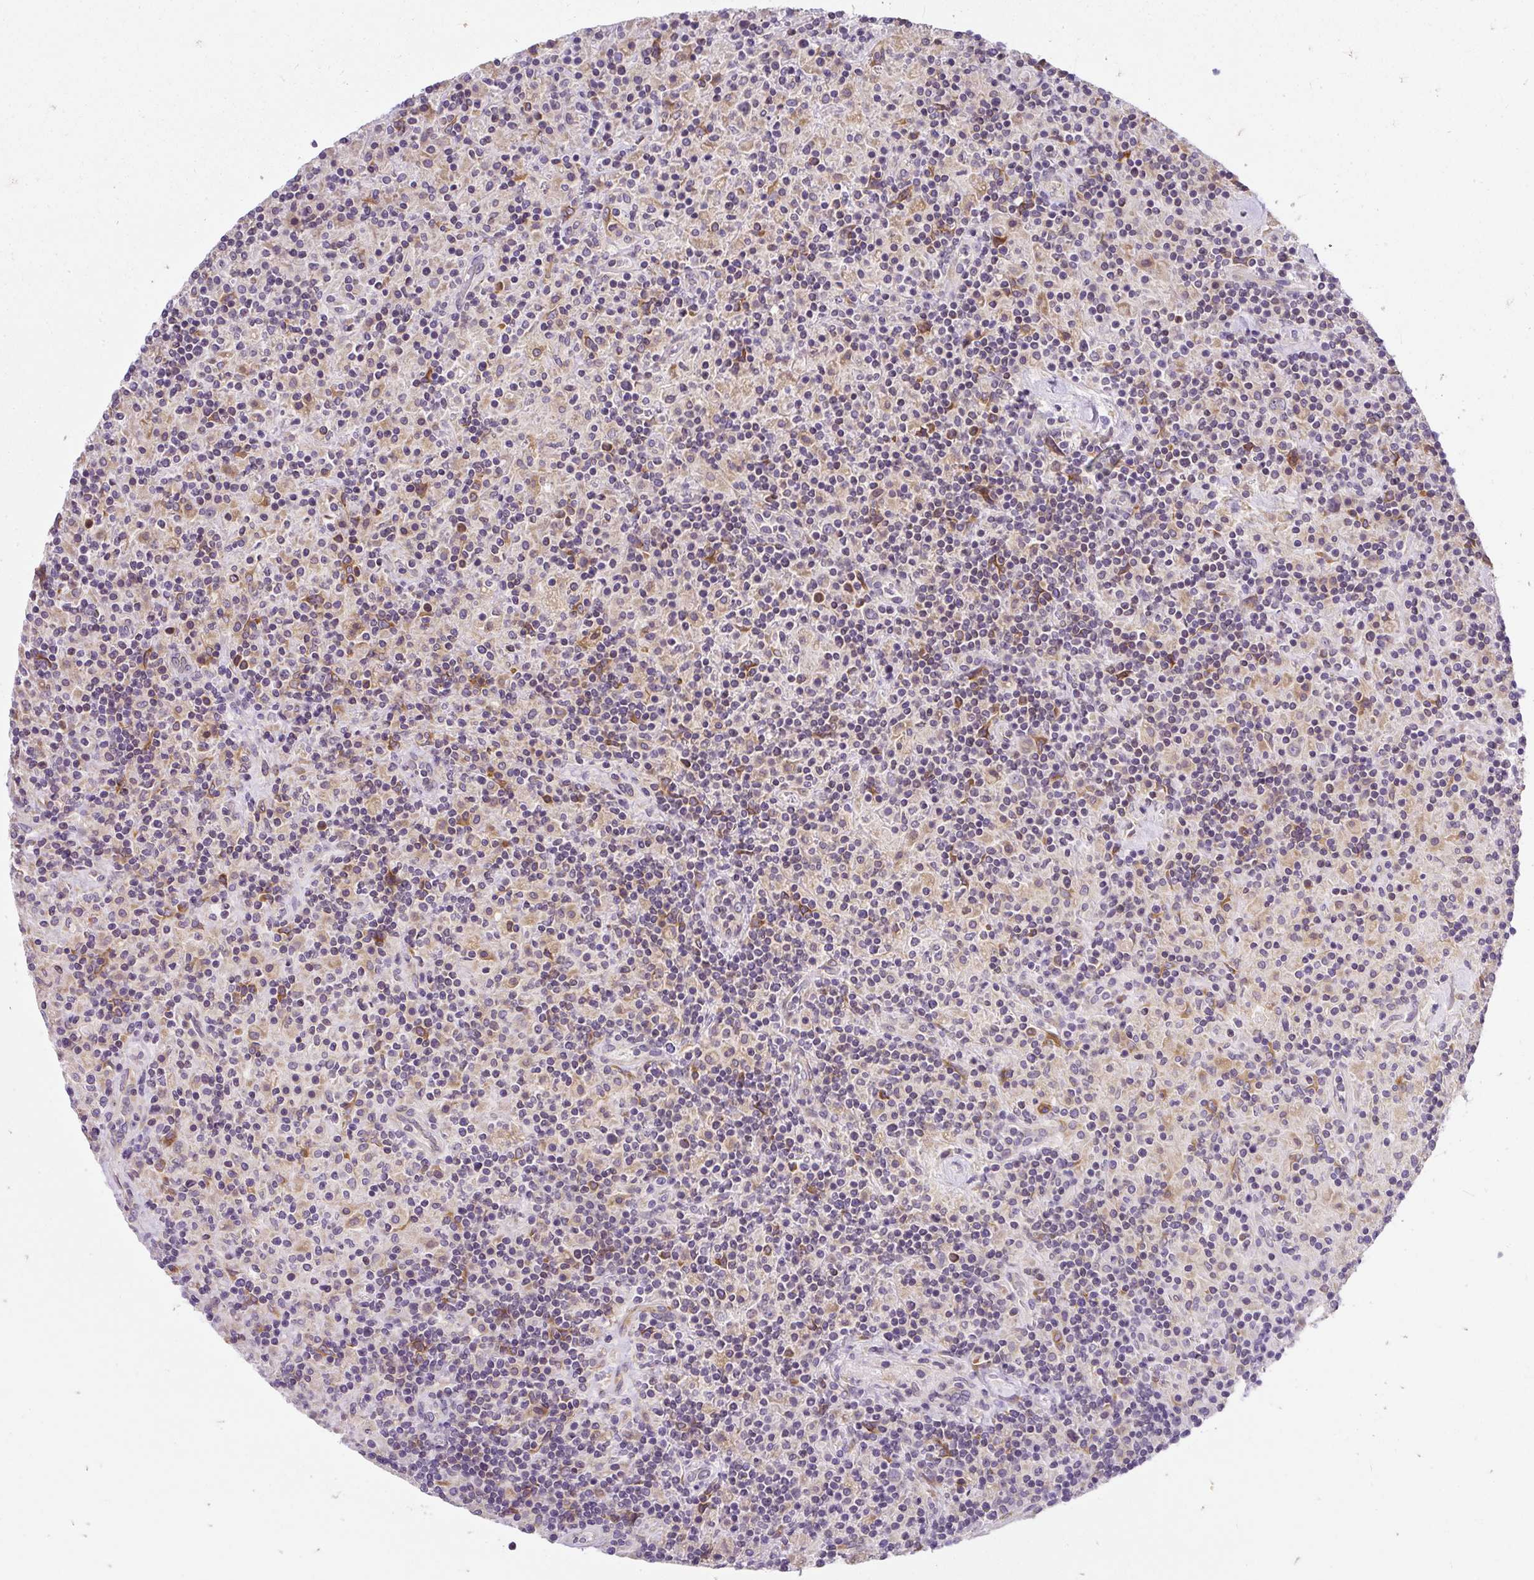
{"staining": {"intensity": "negative", "quantity": "none", "location": "none"}, "tissue": "lymphoma", "cell_type": "Tumor cells", "image_type": "cancer", "snomed": [{"axis": "morphology", "description": "Hodgkin's disease, NOS"}, {"axis": "topography", "description": "Lymph node"}], "caption": "Immunohistochemistry (IHC) image of neoplastic tissue: human Hodgkin's disease stained with DAB (3,3'-diaminobenzidine) shows no significant protein positivity in tumor cells. Nuclei are stained in blue.", "gene": "CYP20A1", "patient": {"sex": "male", "age": 70}}